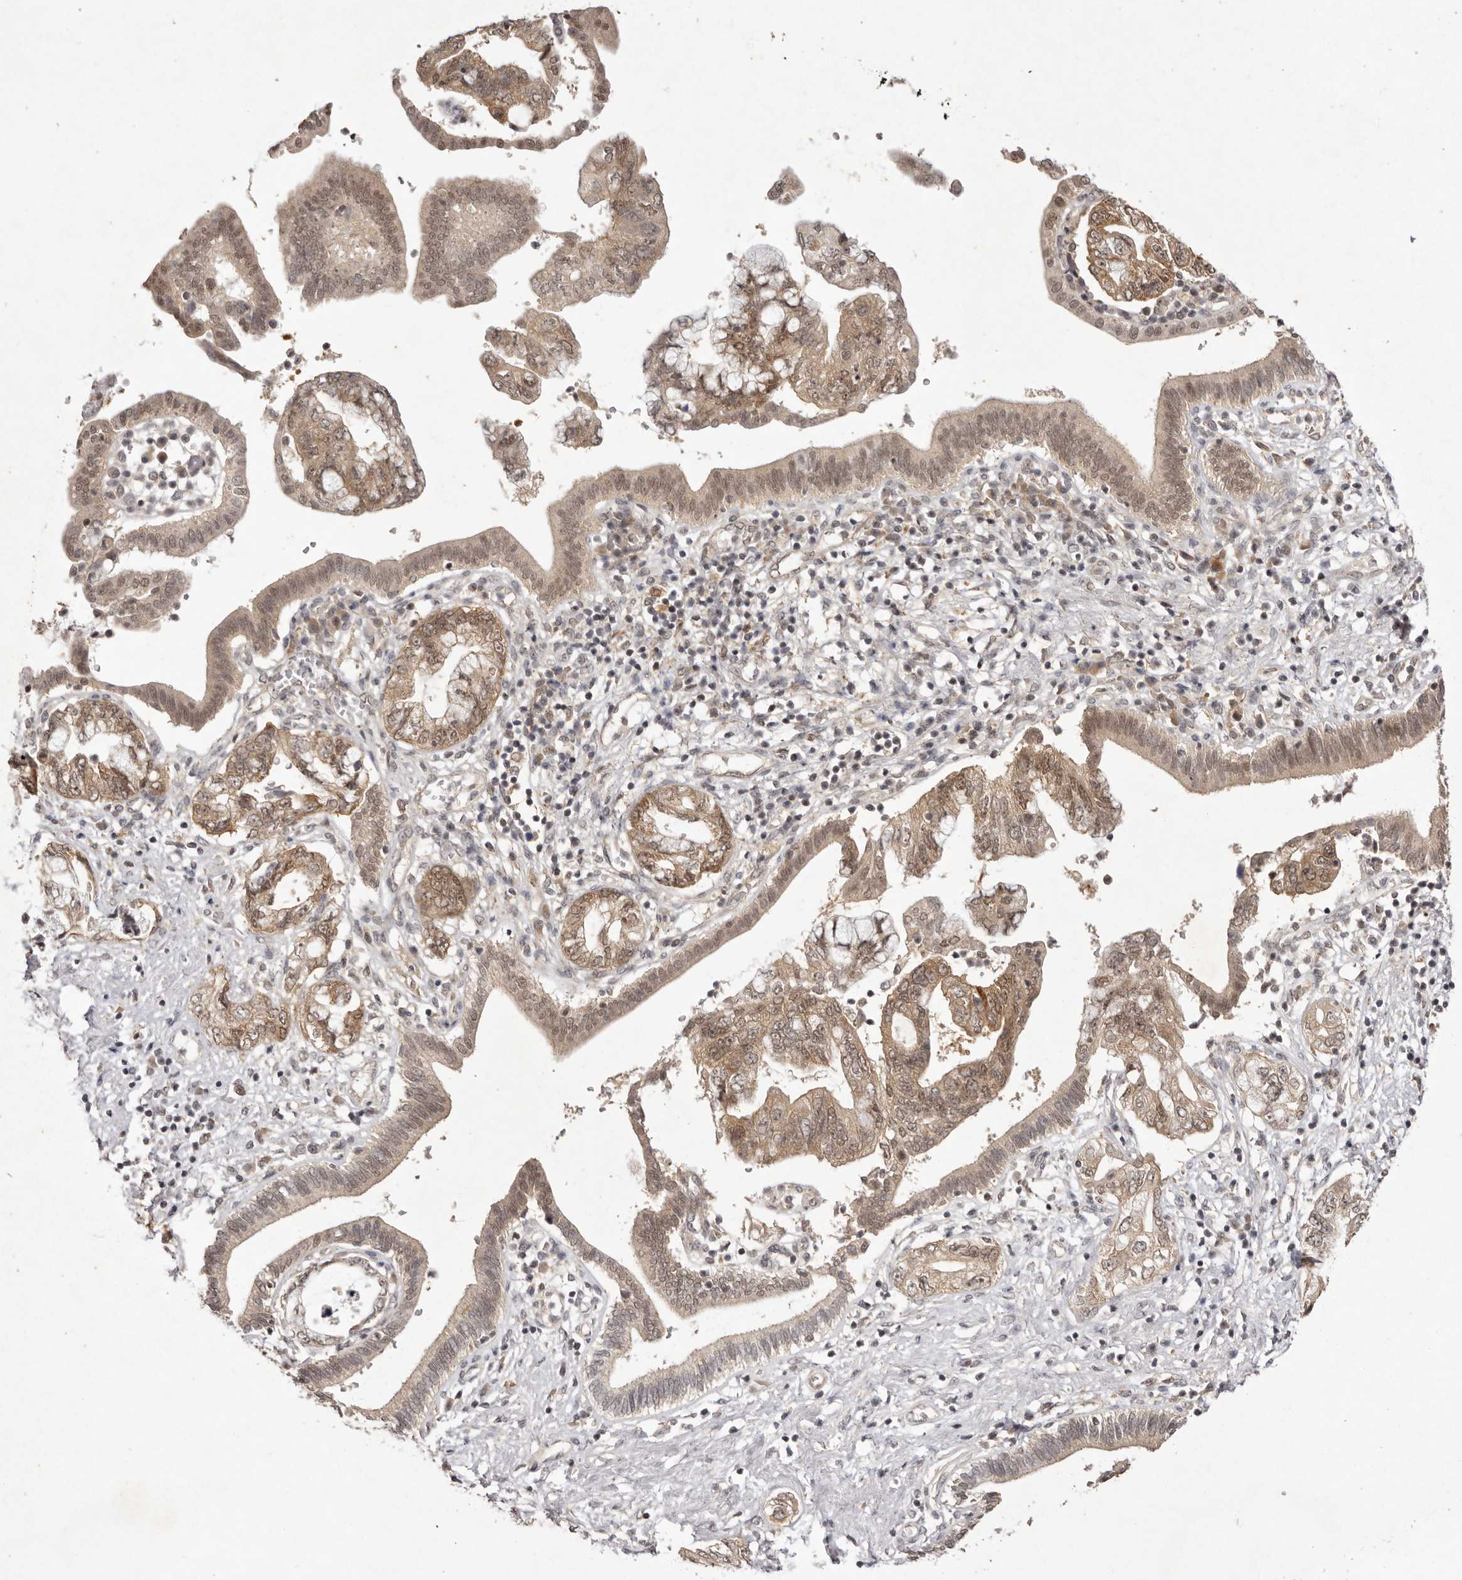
{"staining": {"intensity": "moderate", "quantity": ">75%", "location": "cytoplasmic/membranous,nuclear"}, "tissue": "pancreatic cancer", "cell_type": "Tumor cells", "image_type": "cancer", "snomed": [{"axis": "morphology", "description": "Adenocarcinoma, NOS"}, {"axis": "topography", "description": "Pancreas"}], "caption": "A photomicrograph showing moderate cytoplasmic/membranous and nuclear staining in about >75% of tumor cells in pancreatic cancer (adenocarcinoma), as visualized by brown immunohistochemical staining.", "gene": "BUD31", "patient": {"sex": "female", "age": 73}}